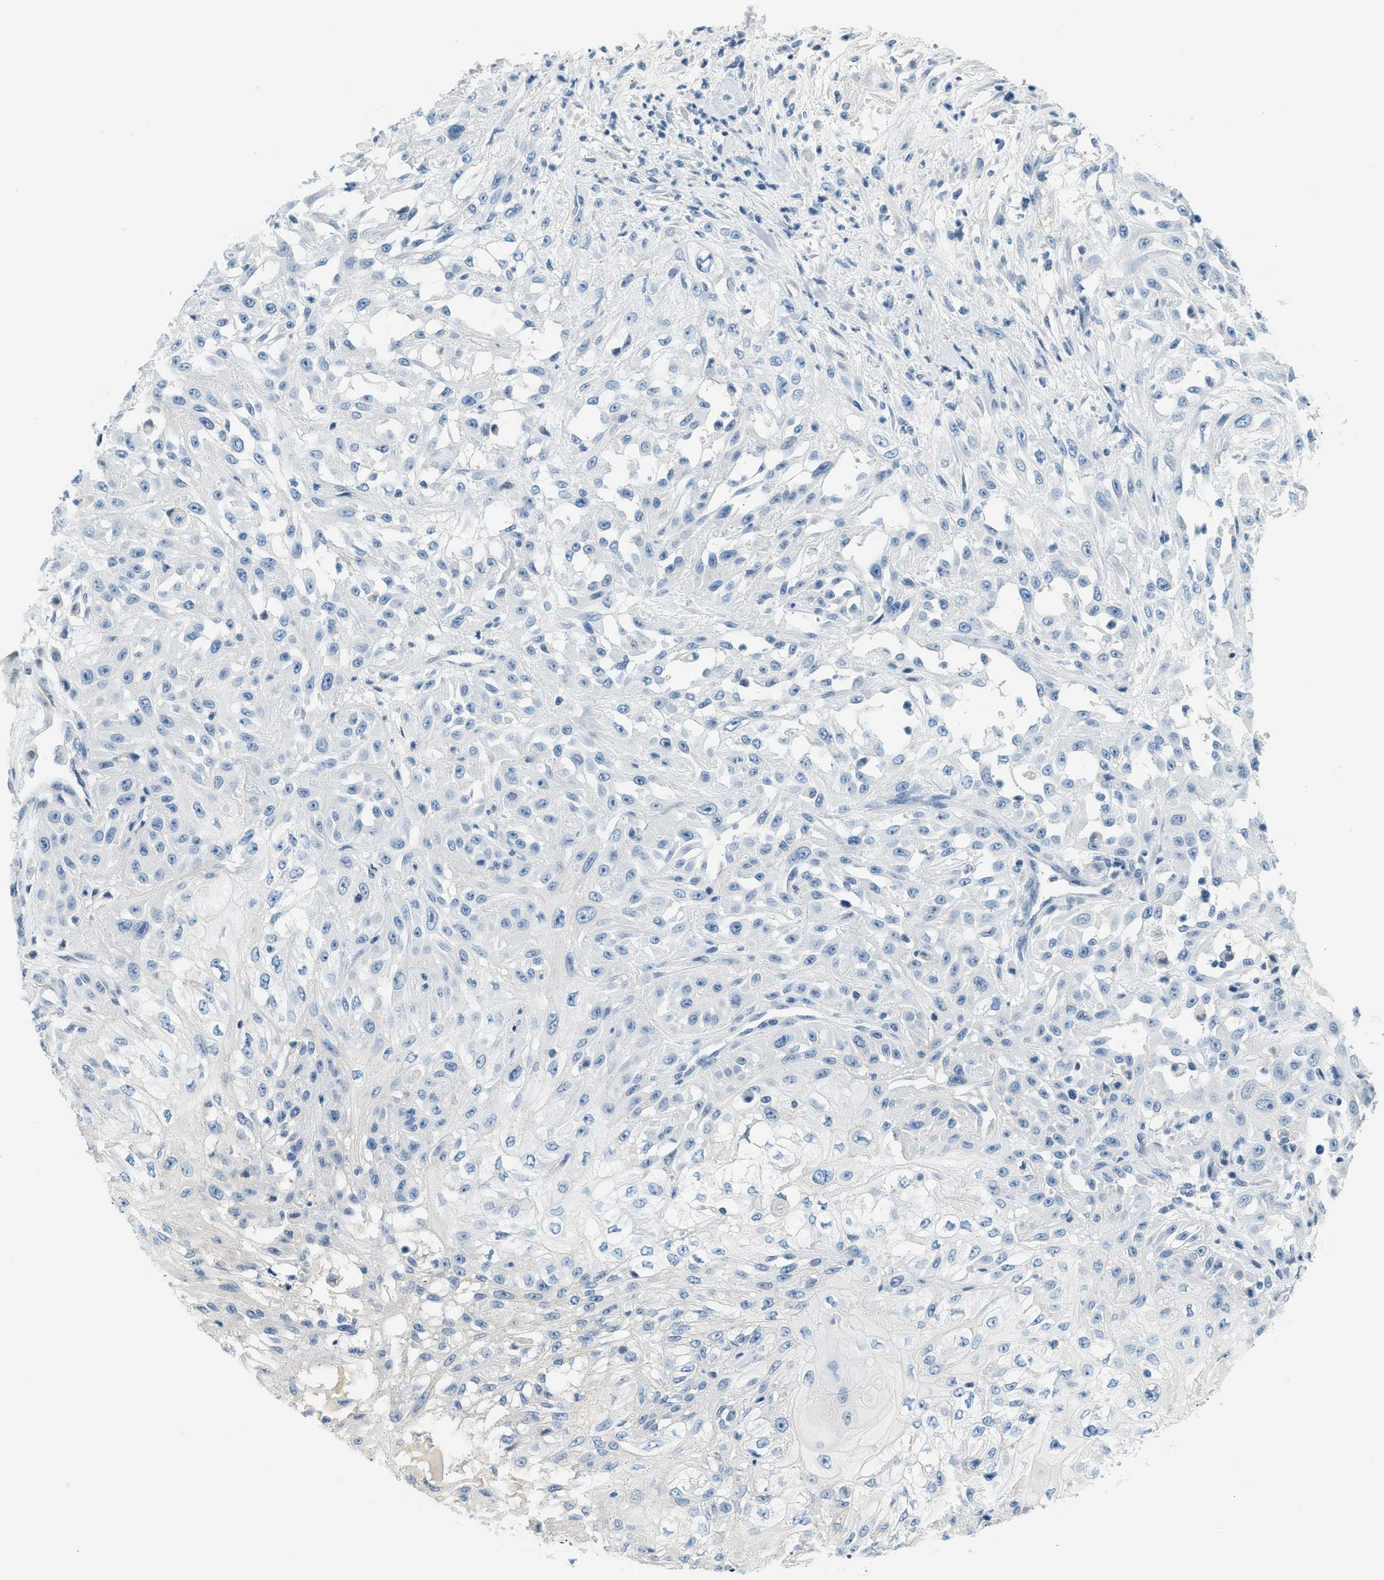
{"staining": {"intensity": "negative", "quantity": "none", "location": "none"}, "tissue": "skin cancer", "cell_type": "Tumor cells", "image_type": "cancer", "snomed": [{"axis": "morphology", "description": "Squamous cell carcinoma, NOS"}, {"axis": "morphology", "description": "Squamous cell carcinoma, metastatic, NOS"}, {"axis": "topography", "description": "Skin"}, {"axis": "topography", "description": "Lymph node"}], "caption": "The IHC photomicrograph has no significant staining in tumor cells of skin cancer tissue.", "gene": "CYP4X1", "patient": {"sex": "male", "age": 75}}